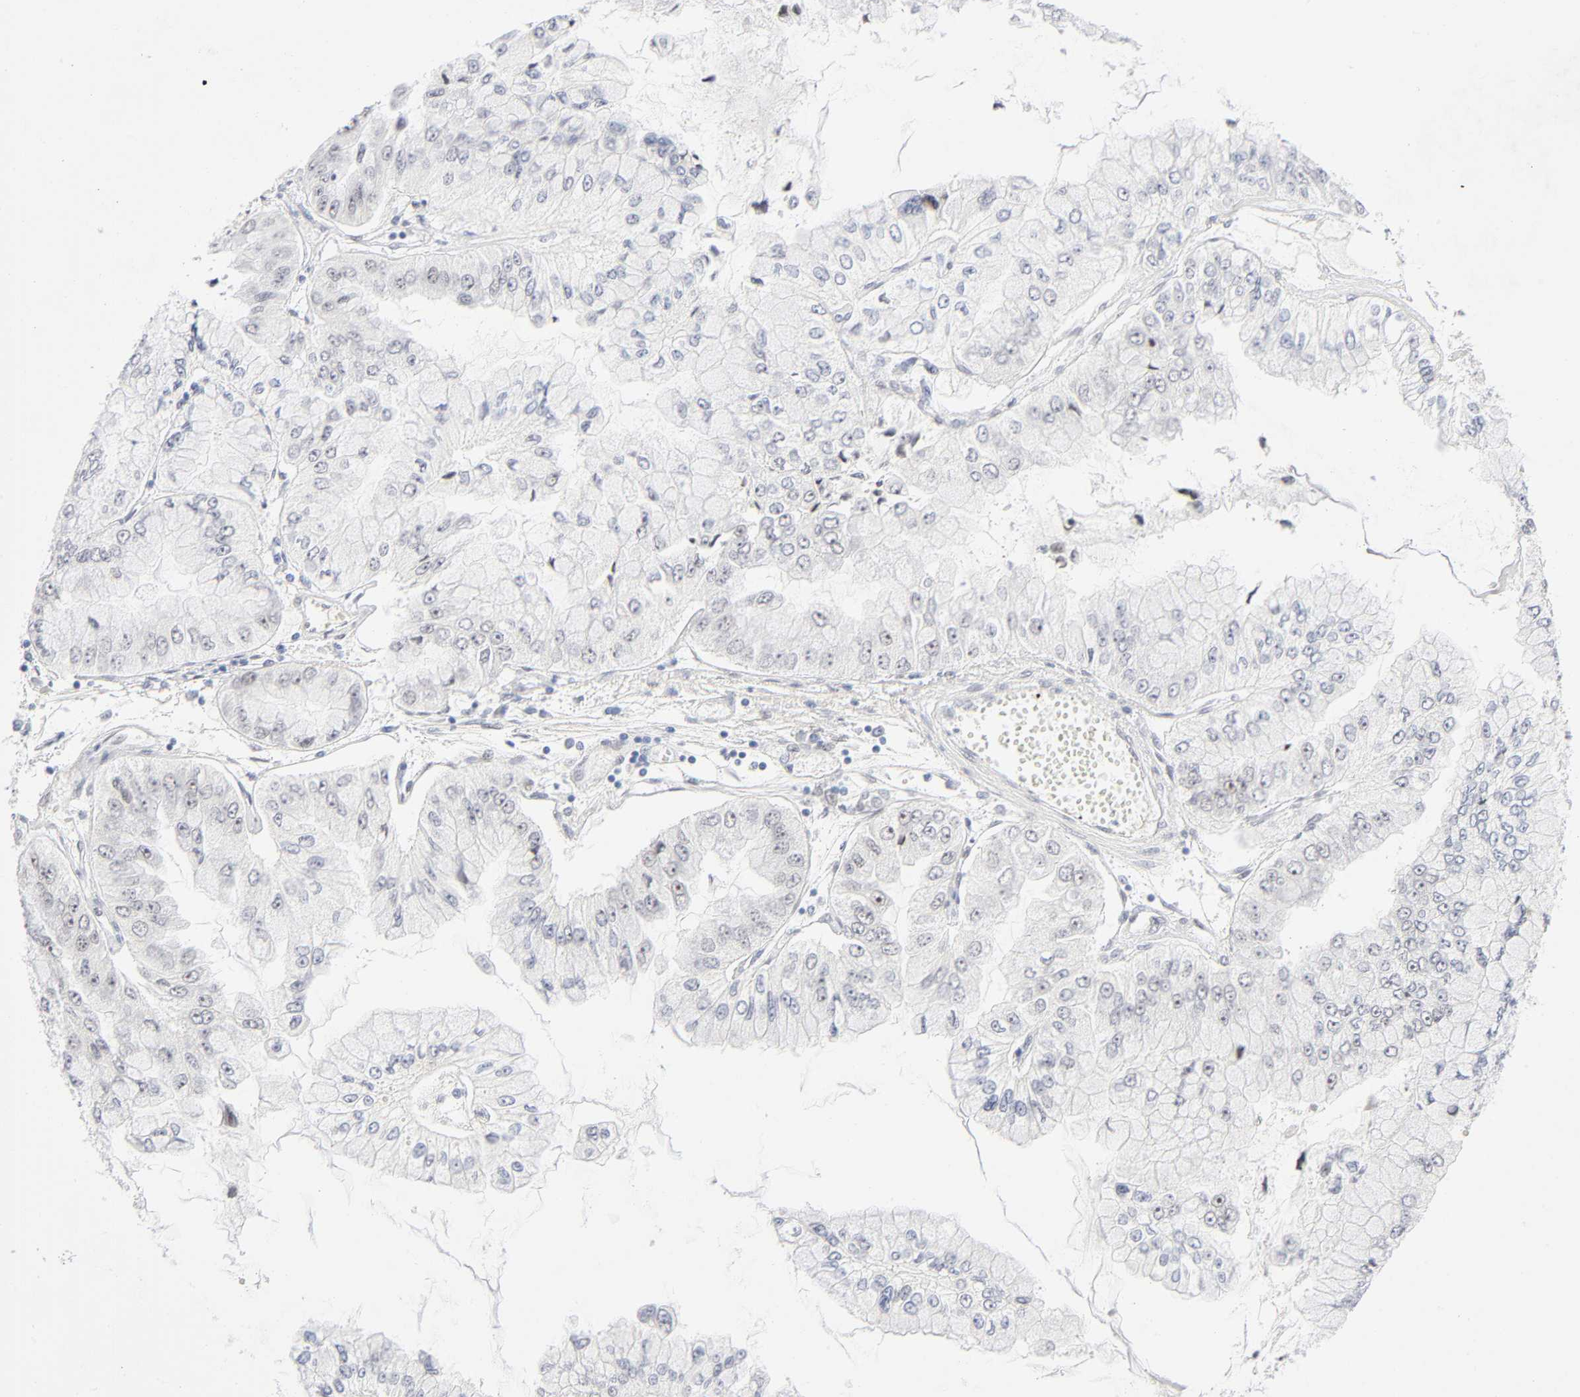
{"staining": {"intensity": "negative", "quantity": "none", "location": "none"}, "tissue": "liver cancer", "cell_type": "Tumor cells", "image_type": "cancer", "snomed": [{"axis": "morphology", "description": "Cholangiocarcinoma"}, {"axis": "topography", "description": "Liver"}], "caption": "A high-resolution histopathology image shows IHC staining of cholangiocarcinoma (liver), which demonstrates no significant staining in tumor cells. Brightfield microscopy of immunohistochemistry stained with DAB (3,3'-diaminobenzidine) (brown) and hematoxylin (blue), captured at high magnification.", "gene": "NFIC", "patient": {"sex": "female", "age": 79}}